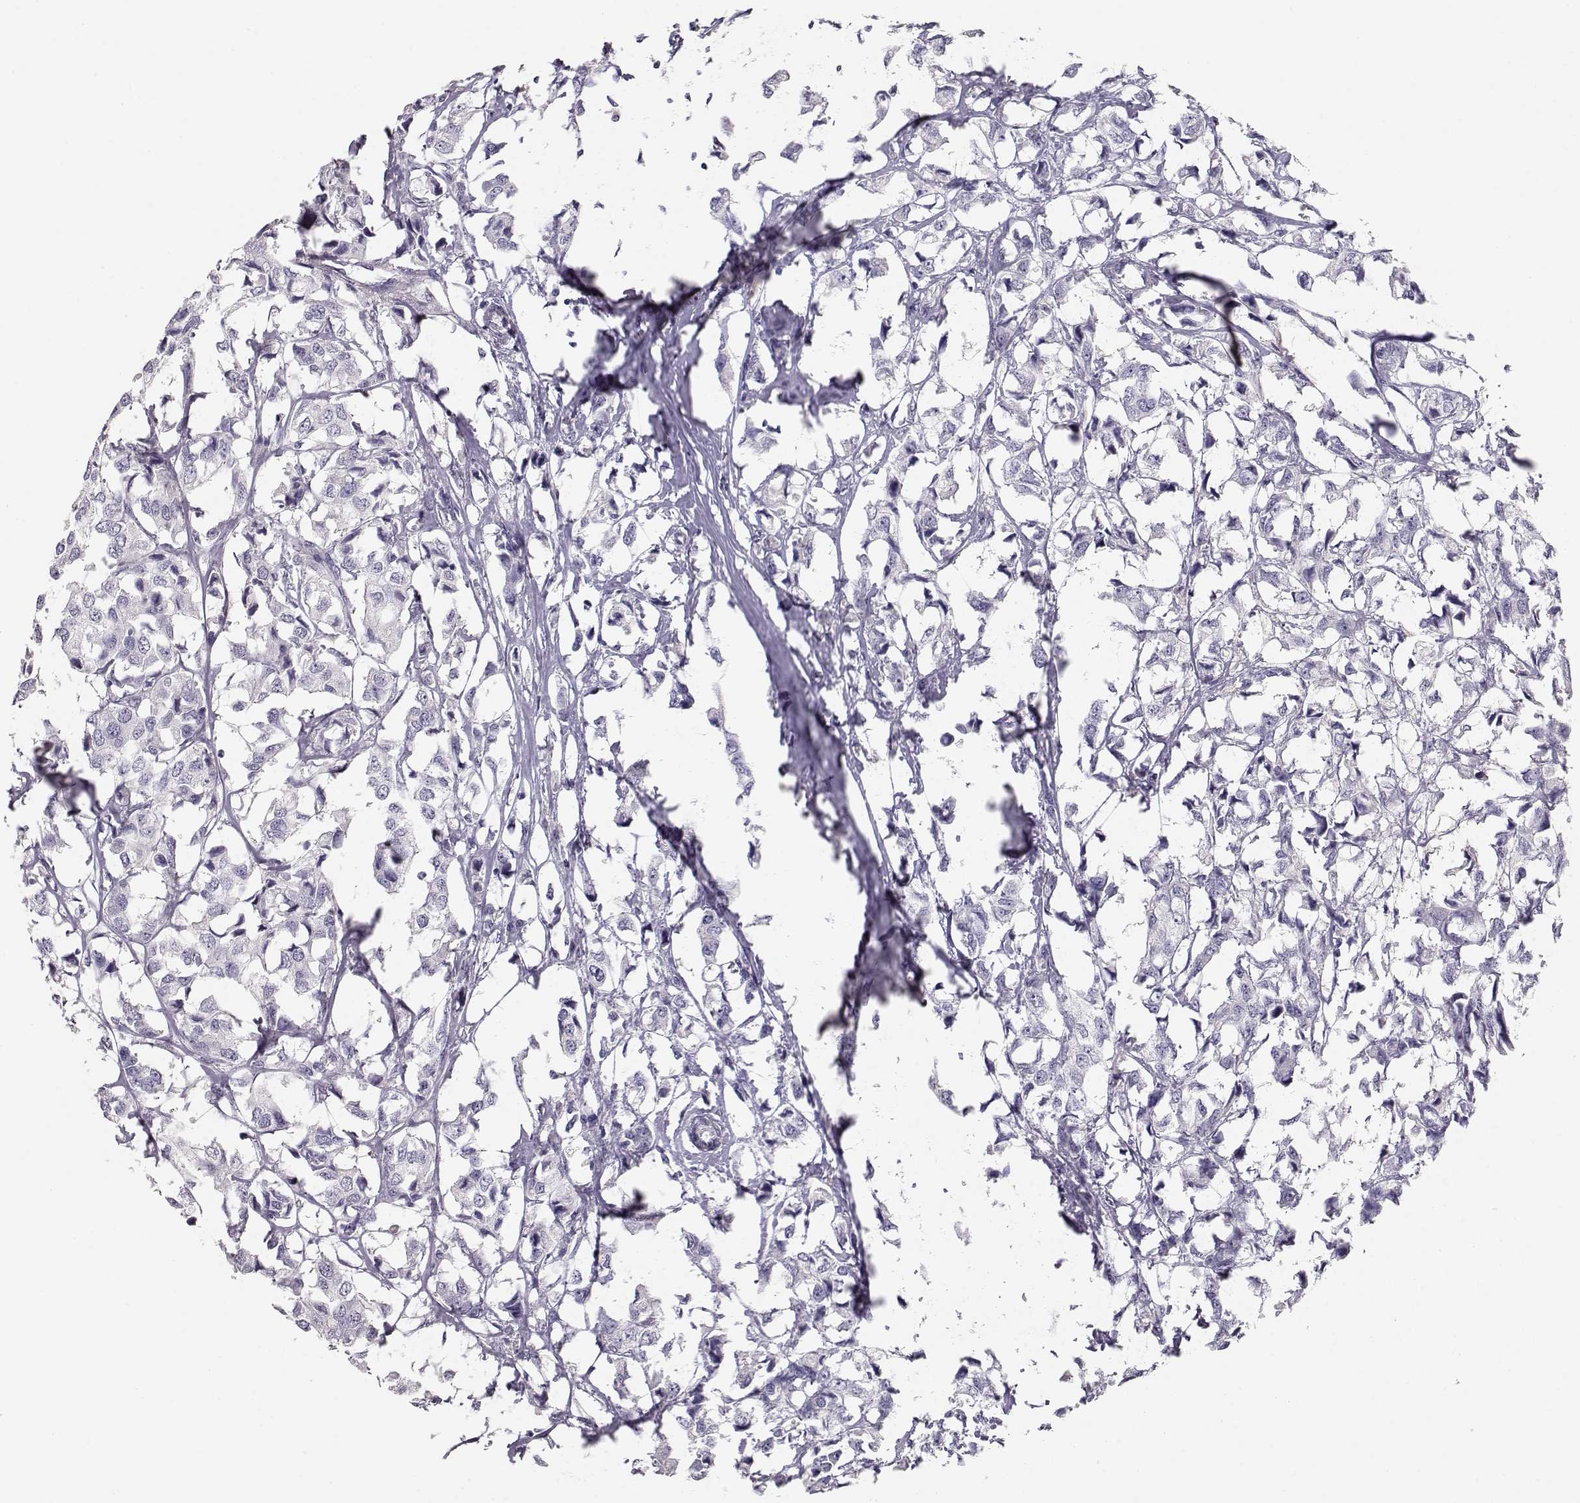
{"staining": {"intensity": "negative", "quantity": "none", "location": "none"}, "tissue": "breast cancer", "cell_type": "Tumor cells", "image_type": "cancer", "snomed": [{"axis": "morphology", "description": "Duct carcinoma"}, {"axis": "topography", "description": "Breast"}], "caption": "A photomicrograph of human intraductal carcinoma (breast) is negative for staining in tumor cells.", "gene": "MAGEC1", "patient": {"sex": "female", "age": 80}}